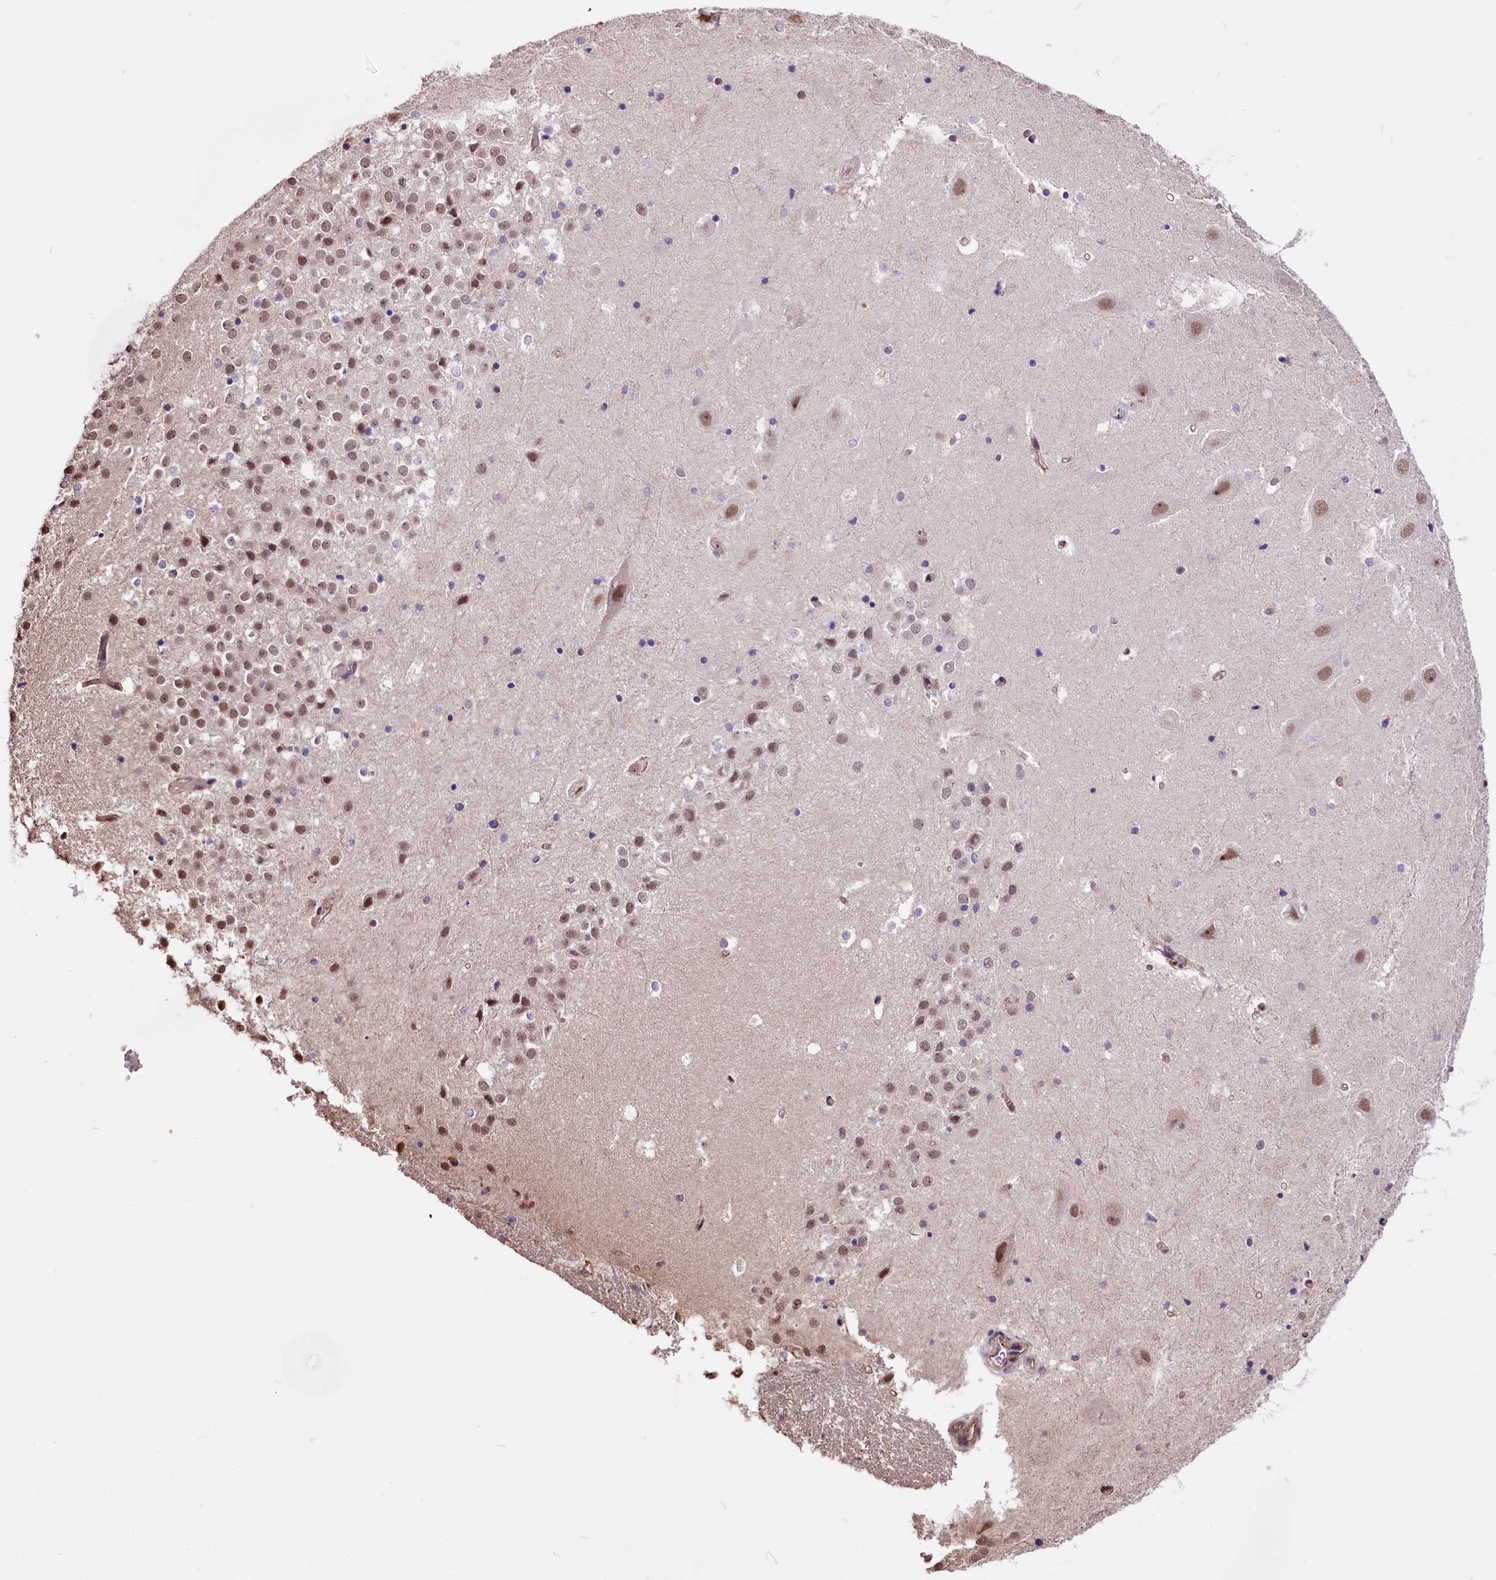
{"staining": {"intensity": "negative", "quantity": "none", "location": "none"}, "tissue": "hippocampus", "cell_type": "Glial cells", "image_type": "normal", "snomed": [{"axis": "morphology", "description": "Normal tissue, NOS"}, {"axis": "topography", "description": "Hippocampus"}], "caption": "The histopathology image displays no significant positivity in glial cells of hippocampus.", "gene": "MRPL54", "patient": {"sex": "female", "age": 52}}